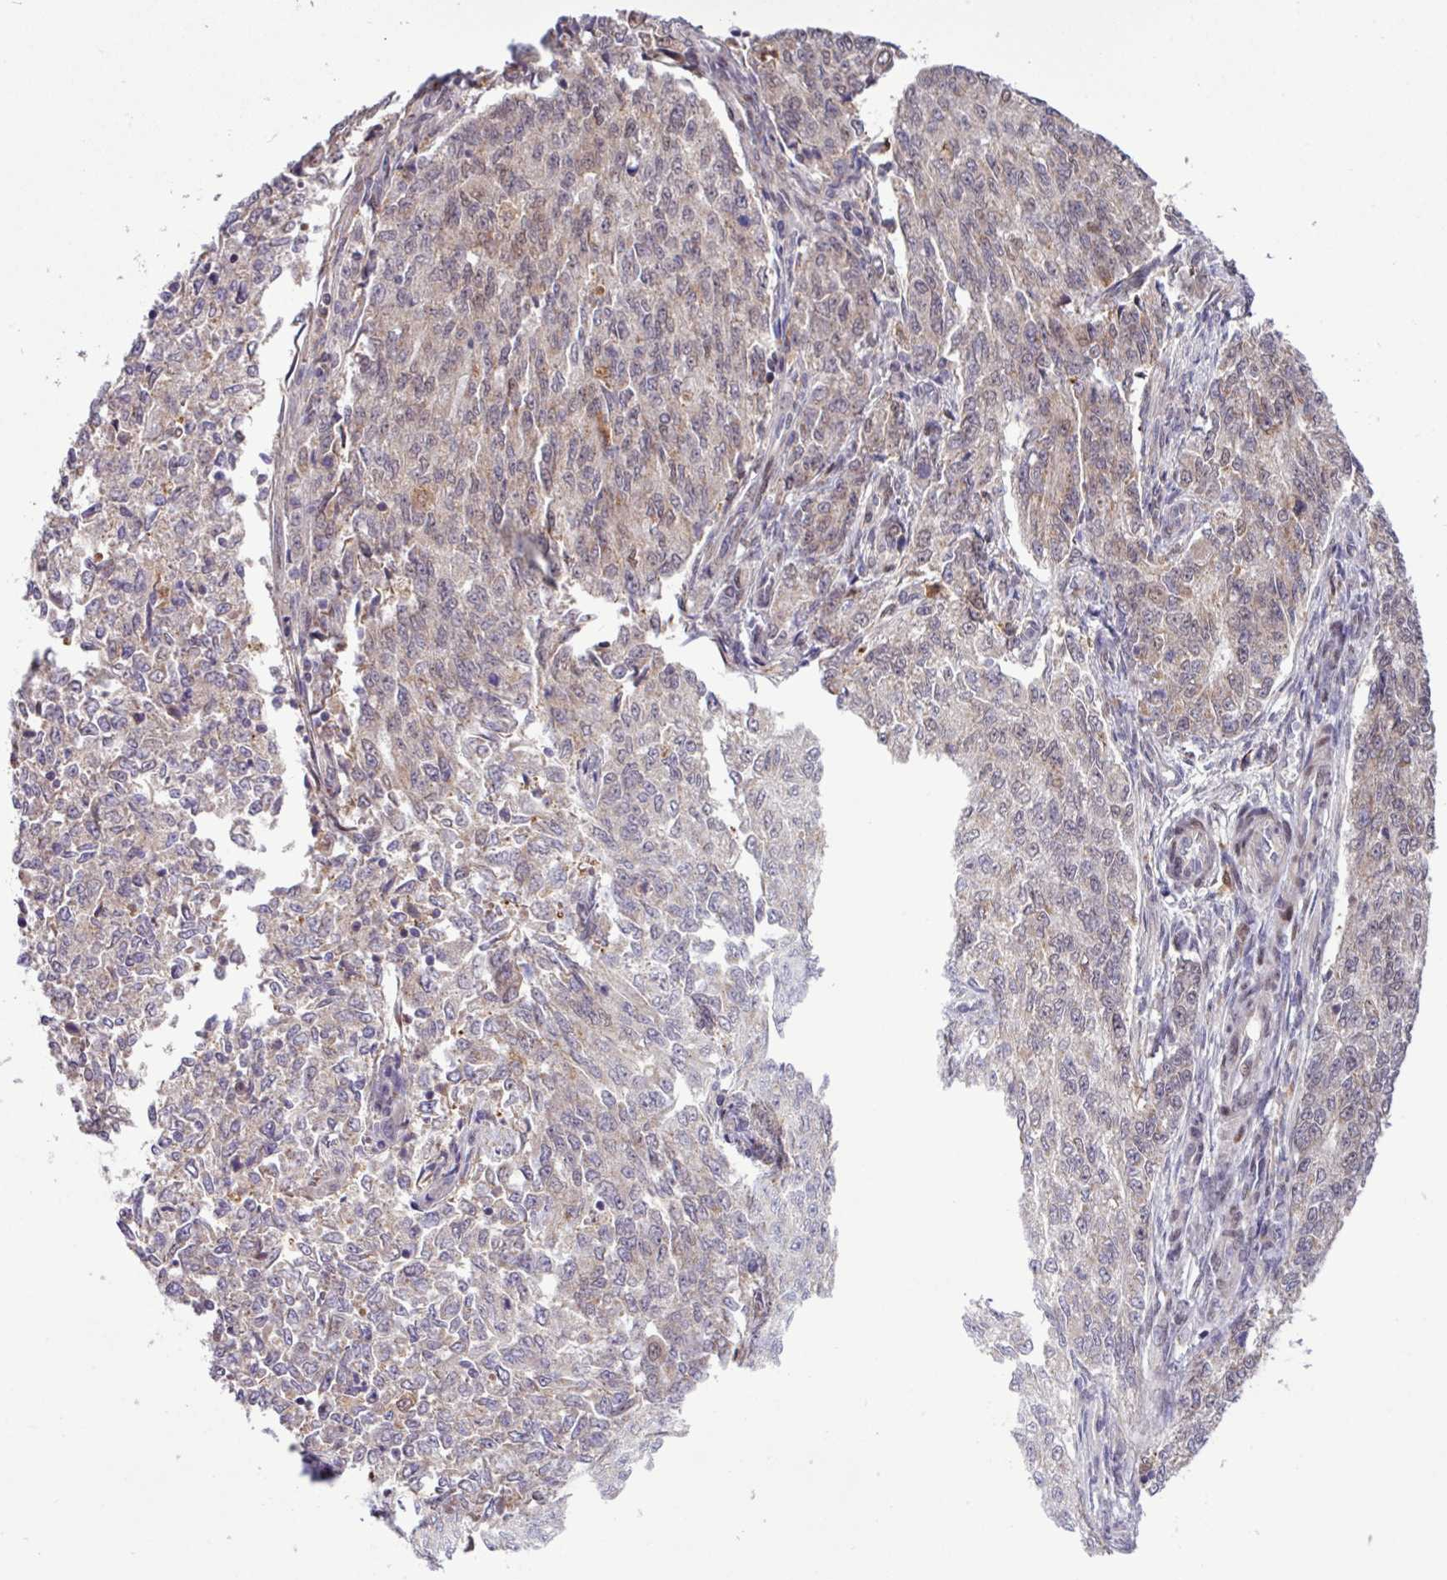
{"staining": {"intensity": "weak", "quantity": "<25%", "location": "cytoplasmic/membranous"}, "tissue": "endometrial cancer", "cell_type": "Tumor cells", "image_type": "cancer", "snomed": [{"axis": "morphology", "description": "Adenocarcinoma, NOS"}, {"axis": "topography", "description": "Endometrium"}], "caption": "High magnification brightfield microscopy of endometrial adenocarcinoma stained with DAB (brown) and counterstained with hematoxylin (blue): tumor cells show no significant expression.", "gene": "BRD3", "patient": {"sex": "female", "age": 50}}